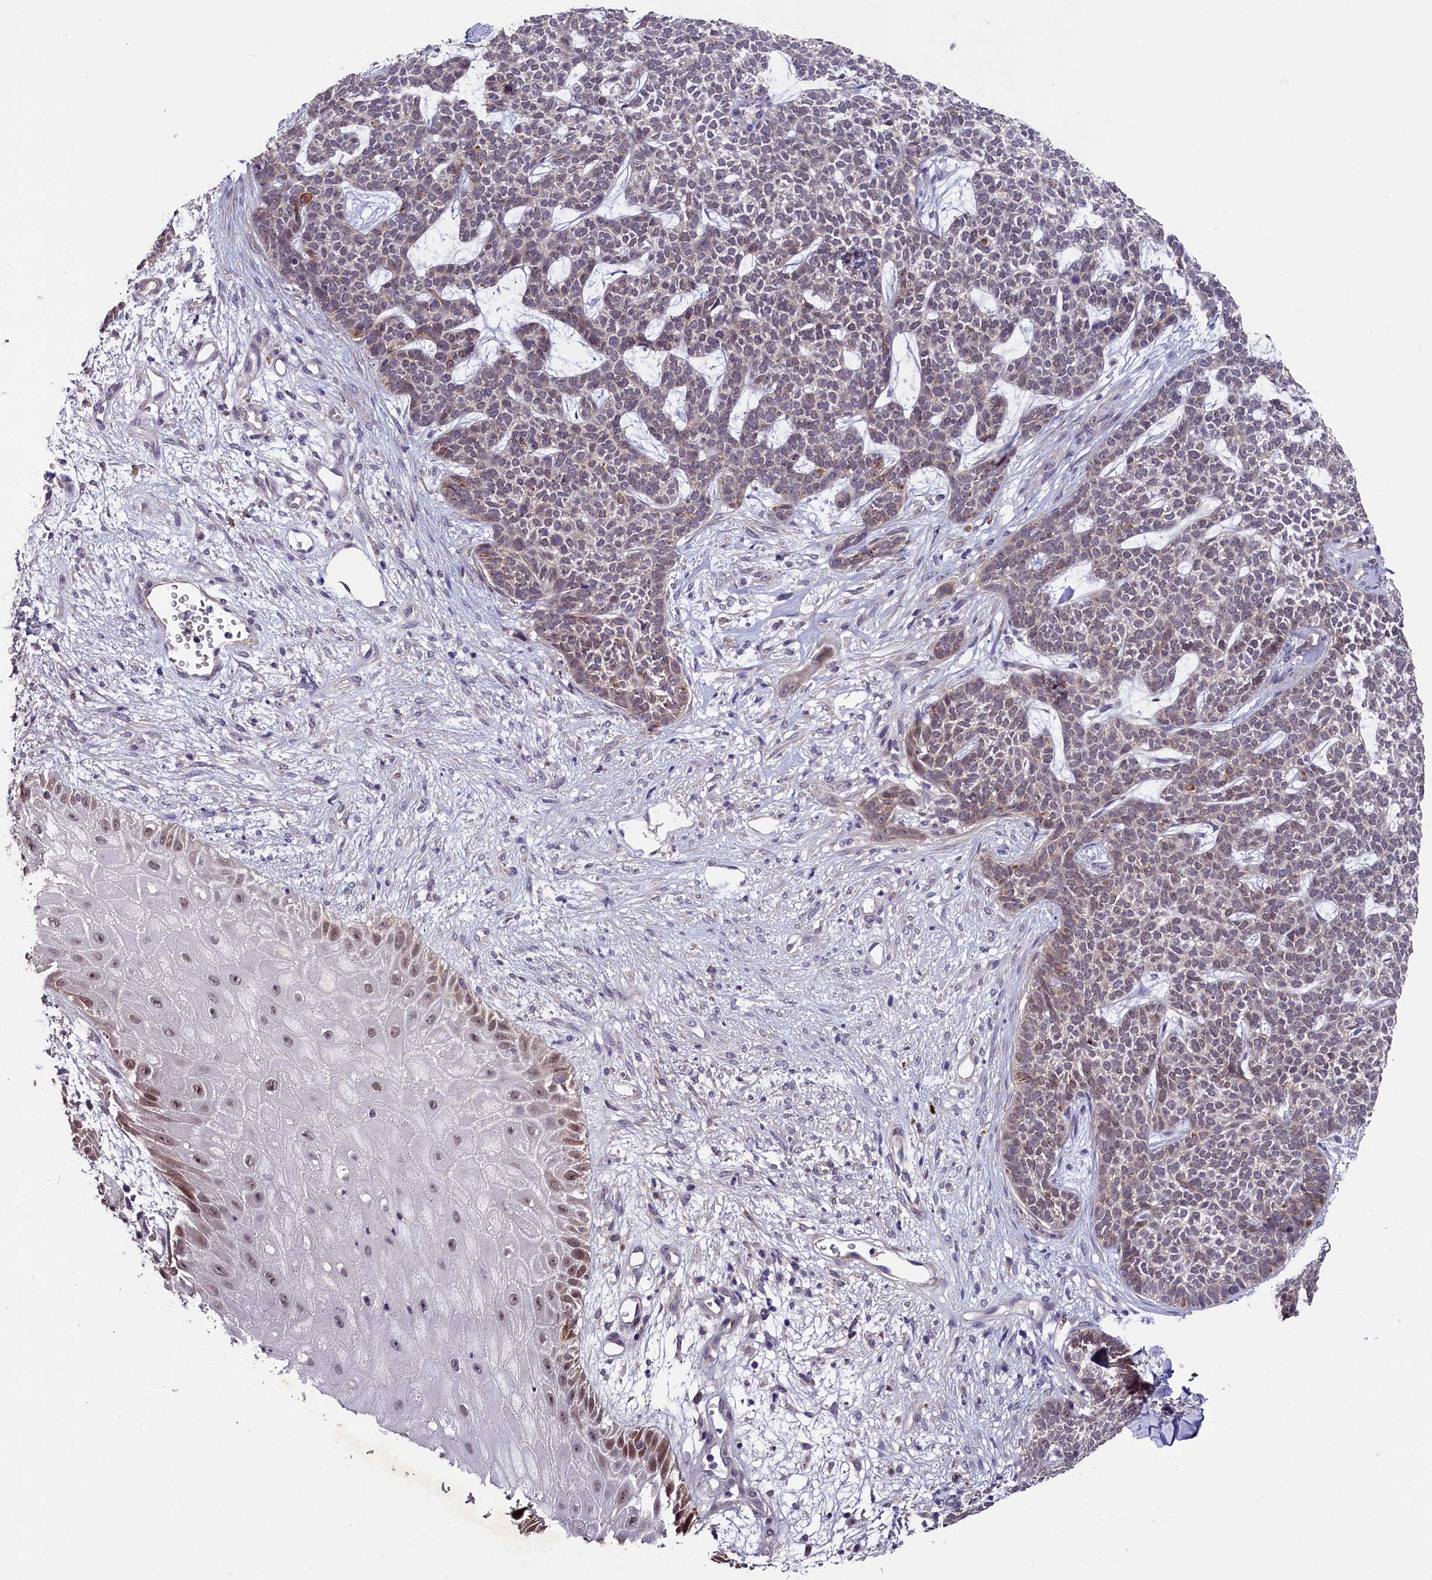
{"staining": {"intensity": "weak", "quantity": "<25%", "location": "cytoplasmic/membranous"}, "tissue": "skin cancer", "cell_type": "Tumor cells", "image_type": "cancer", "snomed": [{"axis": "morphology", "description": "Basal cell carcinoma"}, {"axis": "topography", "description": "Skin"}], "caption": "The immunohistochemistry photomicrograph has no significant staining in tumor cells of skin basal cell carcinoma tissue.", "gene": "SLC39A6", "patient": {"sex": "female", "age": 84}}